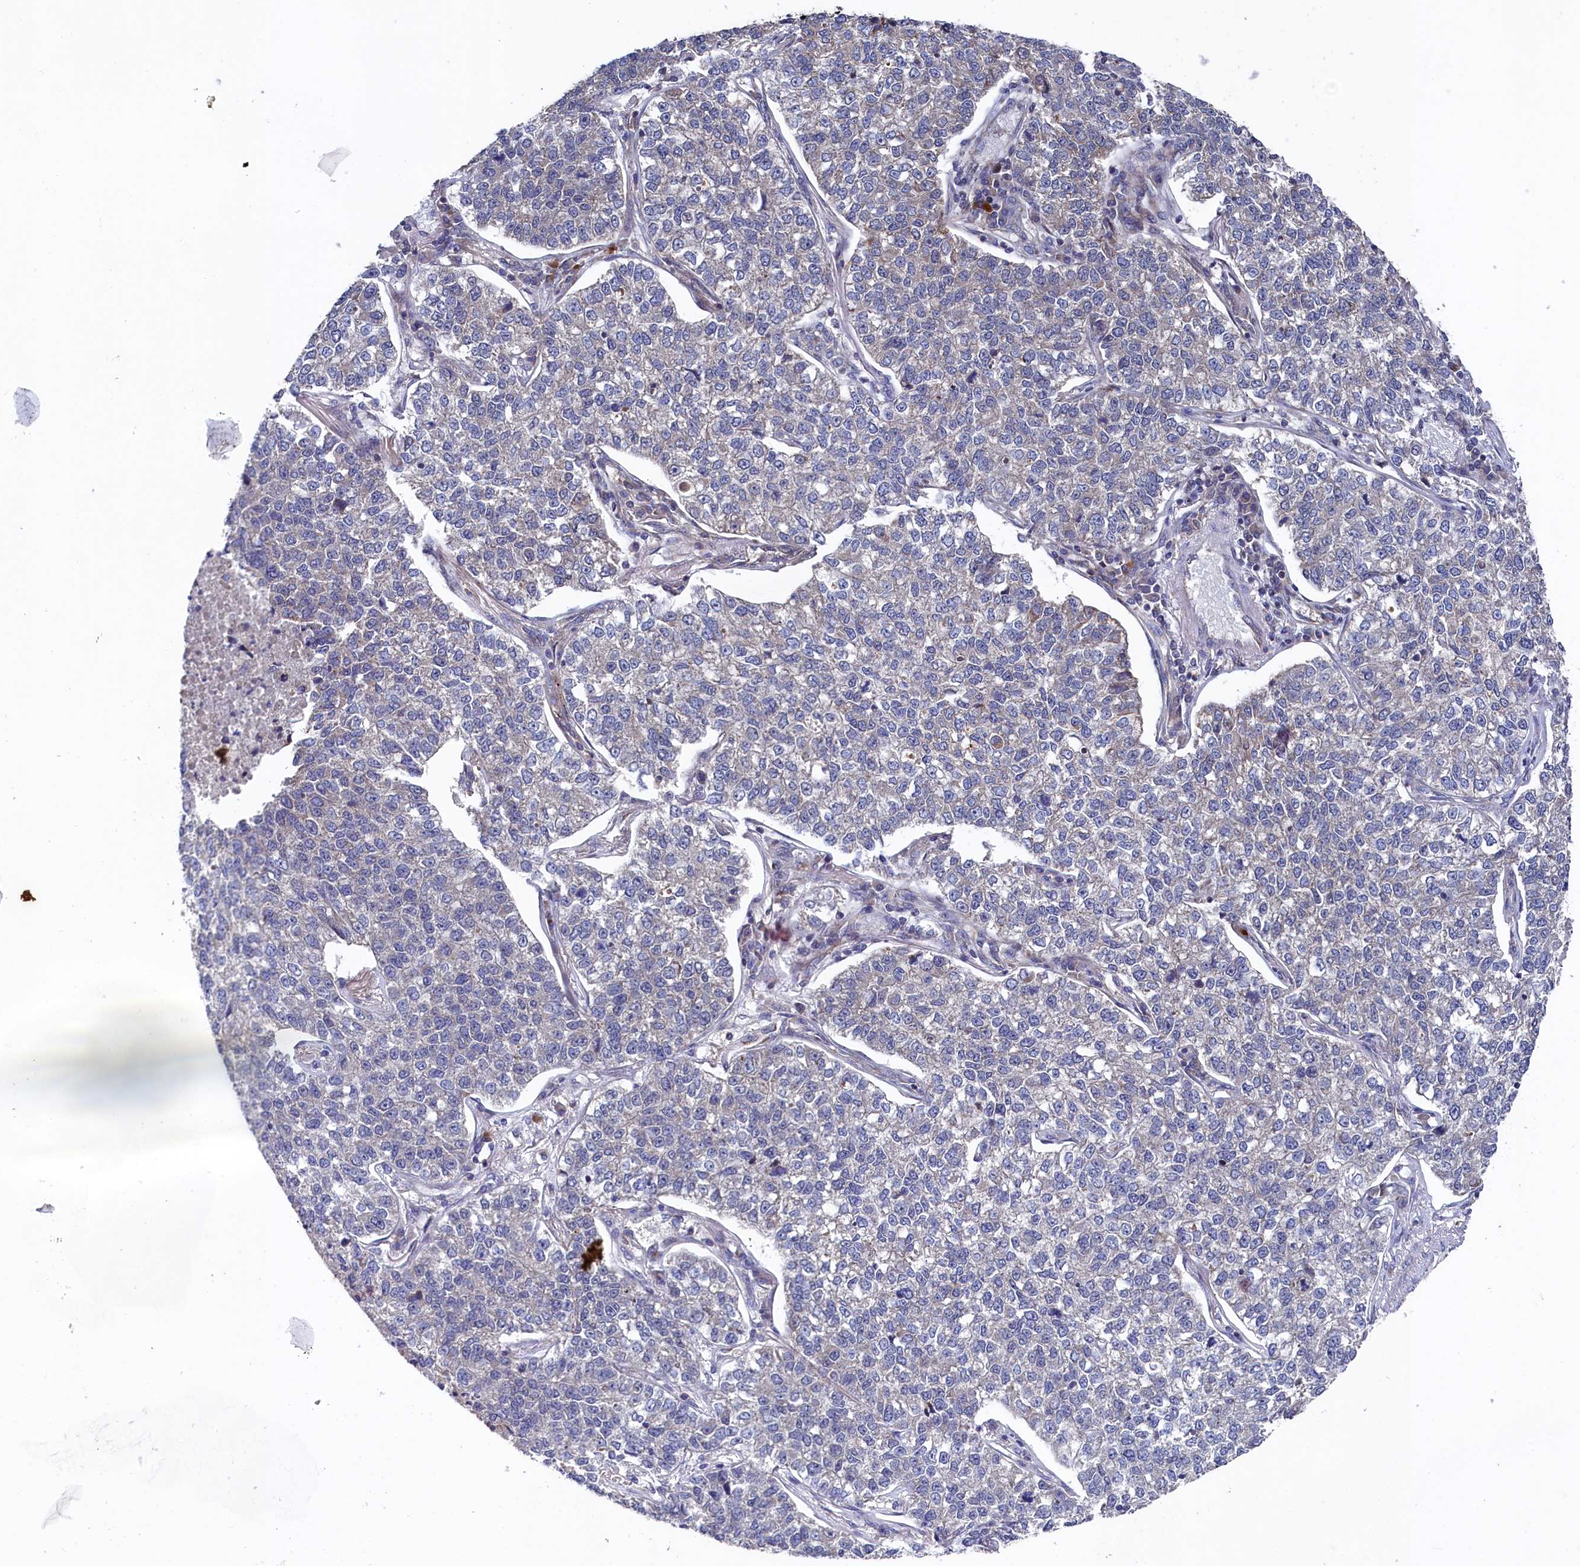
{"staining": {"intensity": "negative", "quantity": "none", "location": "none"}, "tissue": "lung cancer", "cell_type": "Tumor cells", "image_type": "cancer", "snomed": [{"axis": "morphology", "description": "Adenocarcinoma, NOS"}, {"axis": "topography", "description": "Lung"}], "caption": "Immunohistochemistry (IHC) histopathology image of neoplastic tissue: human lung cancer (adenocarcinoma) stained with DAB (3,3'-diaminobenzidine) shows no significant protein positivity in tumor cells. The staining was performed using DAB (3,3'-diaminobenzidine) to visualize the protein expression in brown, while the nuclei were stained in blue with hematoxylin (Magnification: 20x).", "gene": "SUPV3L1", "patient": {"sex": "male", "age": 49}}